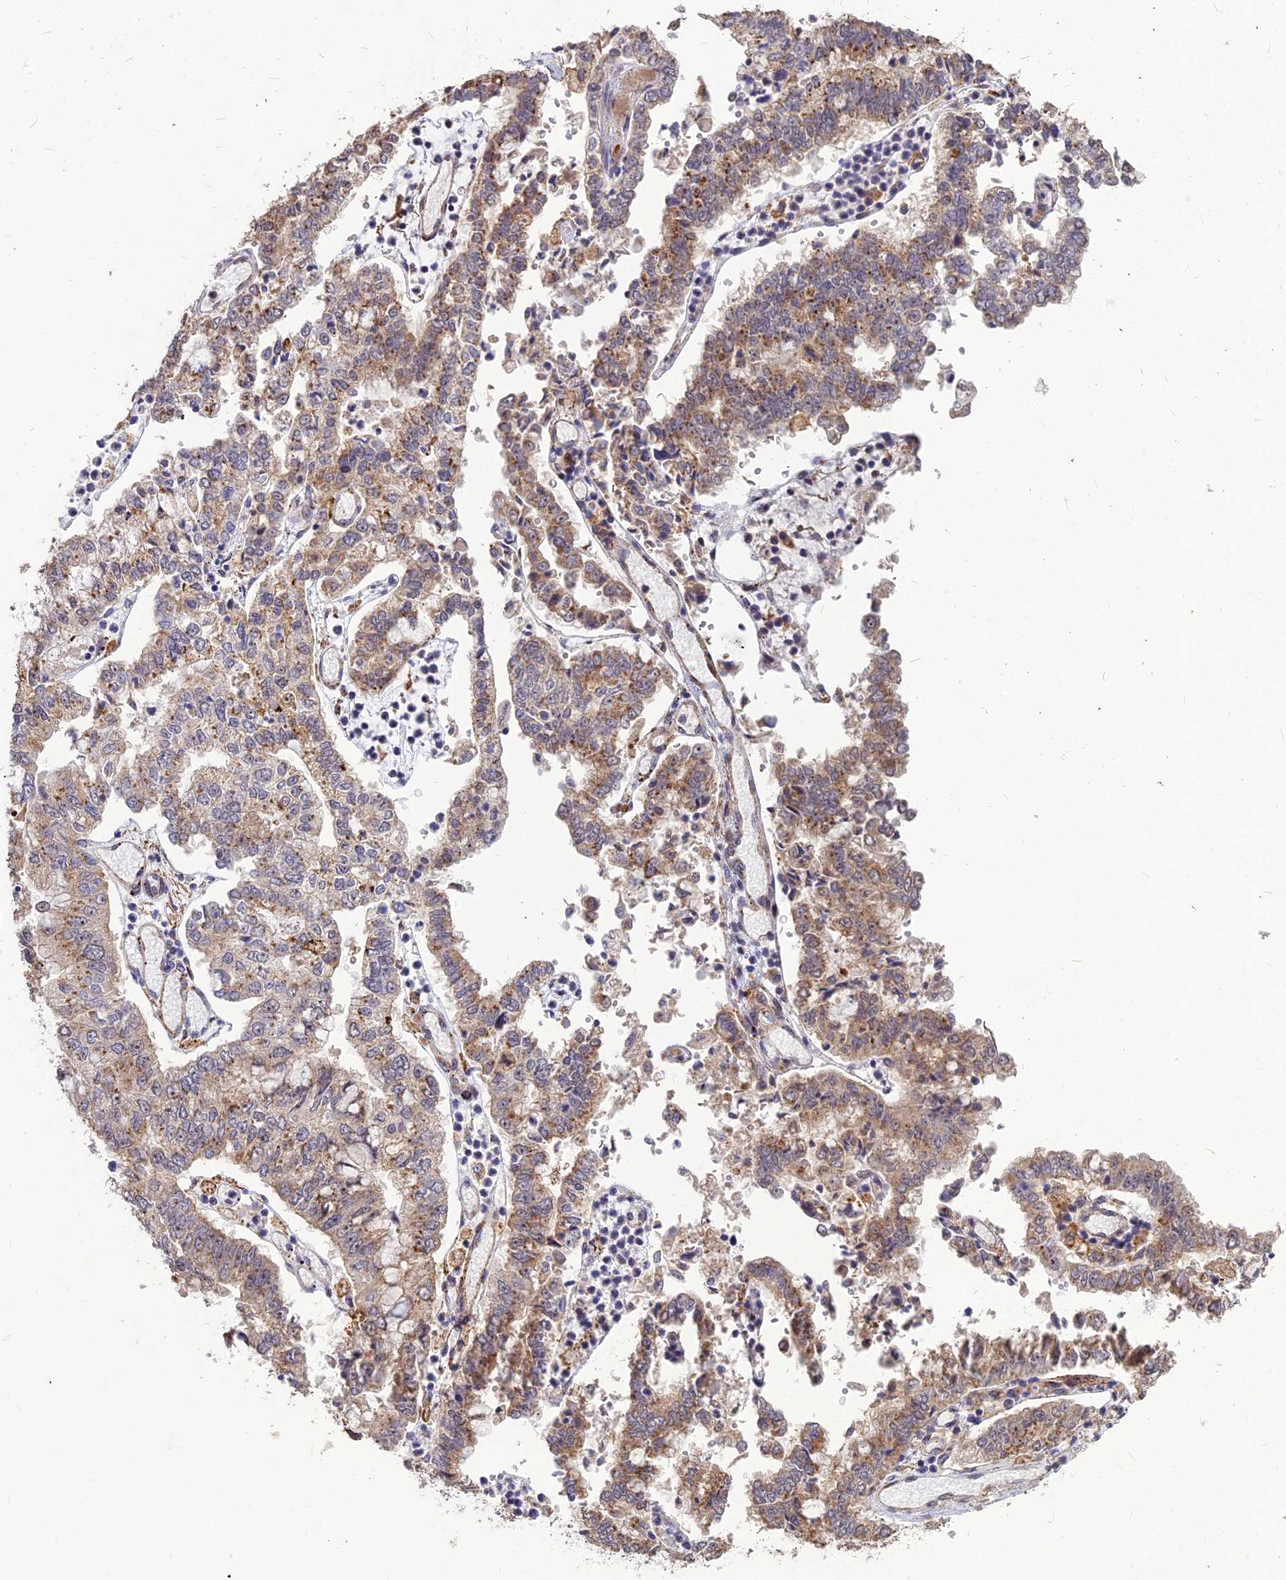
{"staining": {"intensity": "moderate", "quantity": ">75%", "location": "cytoplasmic/membranous"}, "tissue": "stomach cancer", "cell_type": "Tumor cells", "image_type": "cancer", "snomed": [{"axis": "morphology", "description": "Adenocarcinoma, NOS"}, {"axis": "topography", "description": "Stomach"}], "caption": "There is medium levels of moderate cytoplasmic/membranous expression in tumor cells of stomach cancer, as demonstrated by immunohistochemical staining (brown color).", "gene": "LEKR1", "patient": {"sex": "male", "age": 76}}